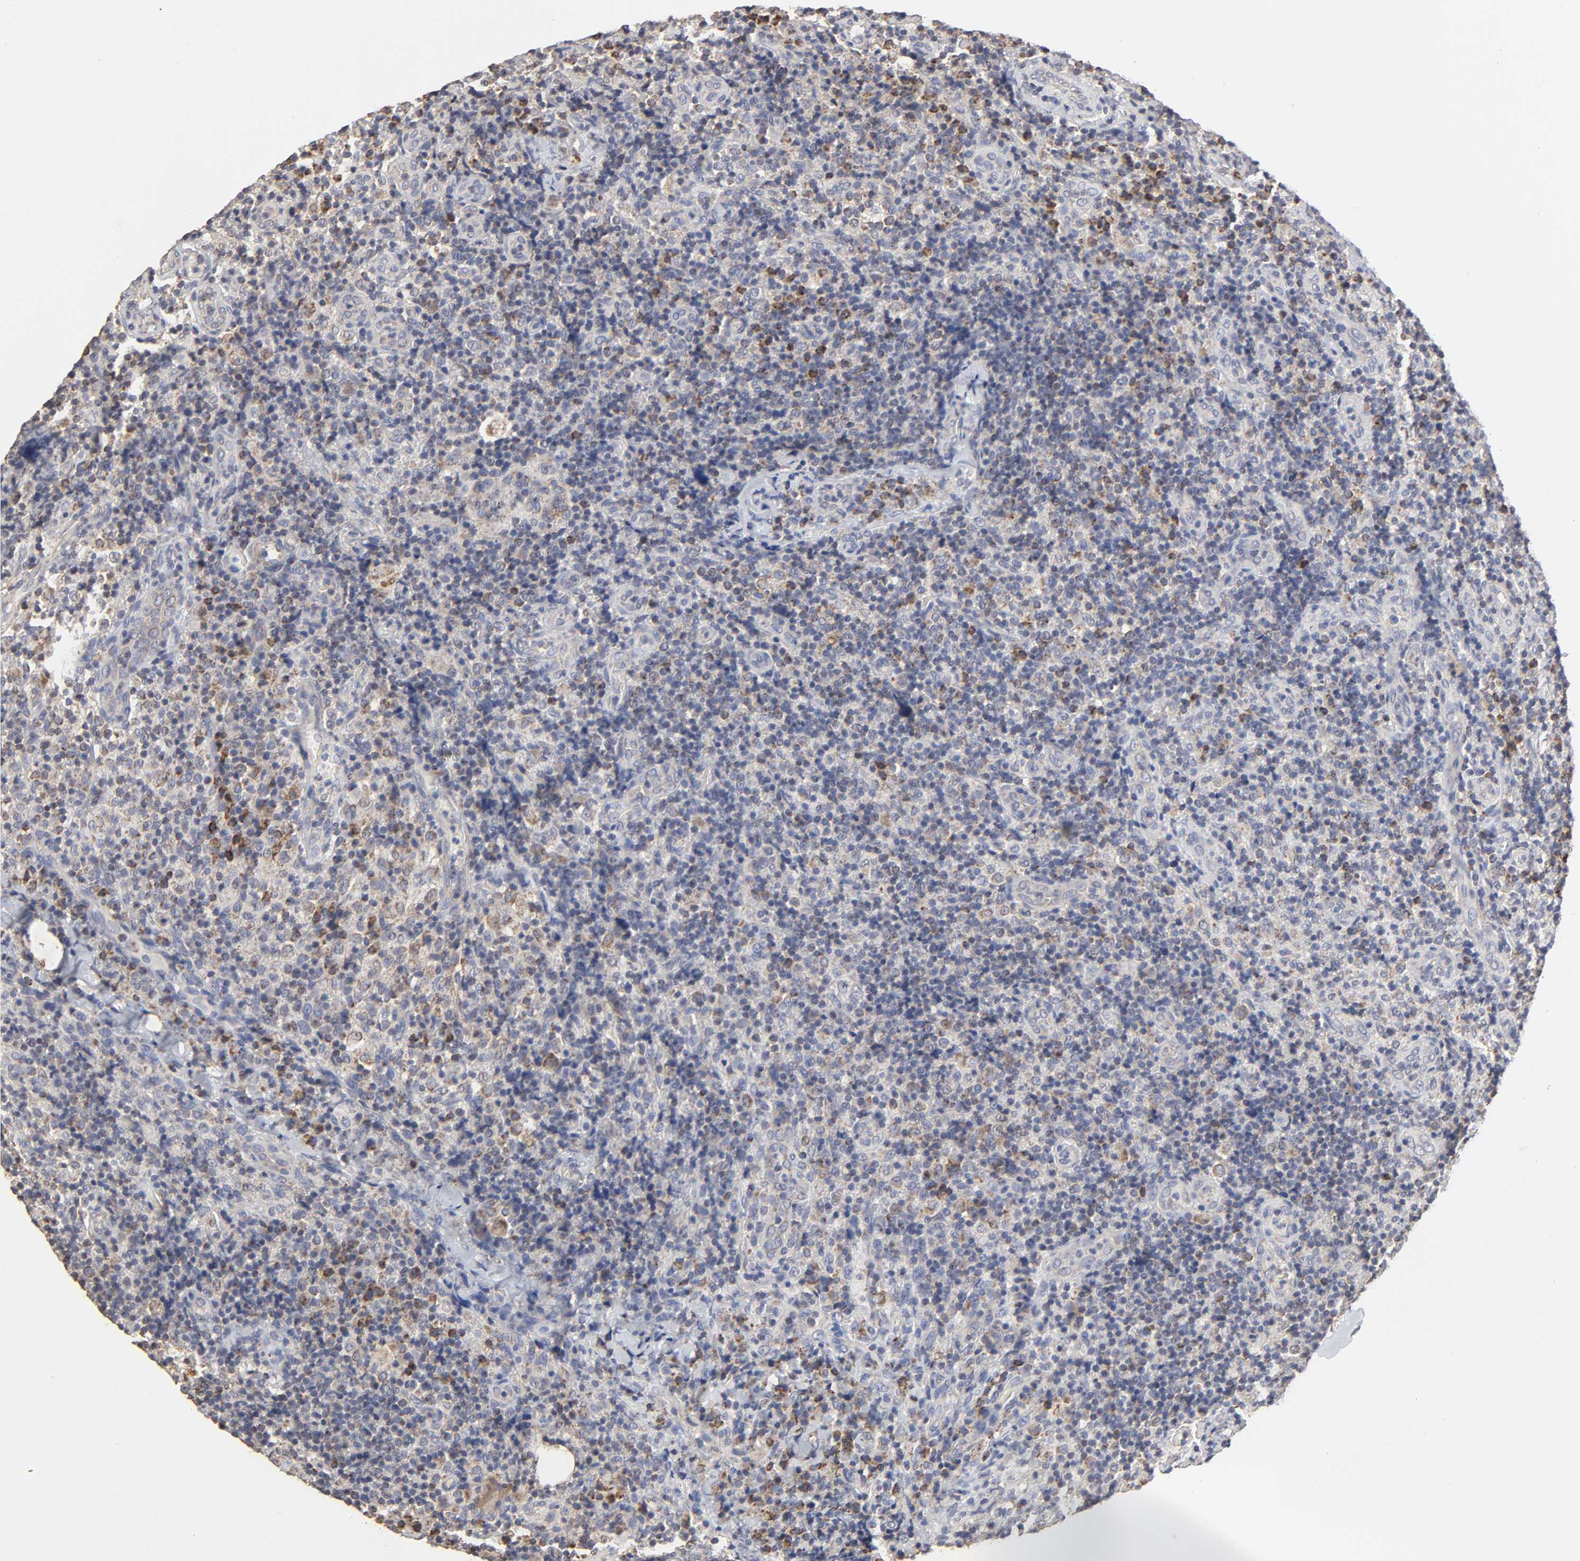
{"staining": {"intensity": "strong", "quantity": "25%-75%", "location": "cytoplasmic/membranous"}, "tissue": "lymph node", "cell_type": "Germinal center cells", "image_type": "normal", "snomed": [{"axis": "morphology", "description": "Normal tissue, NOS"}, {"axis": "morphology", "description": "Inflammation, NOS"}, {"axis": "topography", "description": "Lymph node"}], "caption": "Normal lymph node reveals strong cytoplasmic/membranous positivity in approximately 25%-75% of germinal center cells, visualized by immunohistochemistry. The protein of interest is stained brown, and the nuclei are stained in blue (DAB IHC with brightfield microscopy, high magnification).", "gene": "CYCS", "patient": {"sex": "male", "age": 46}}